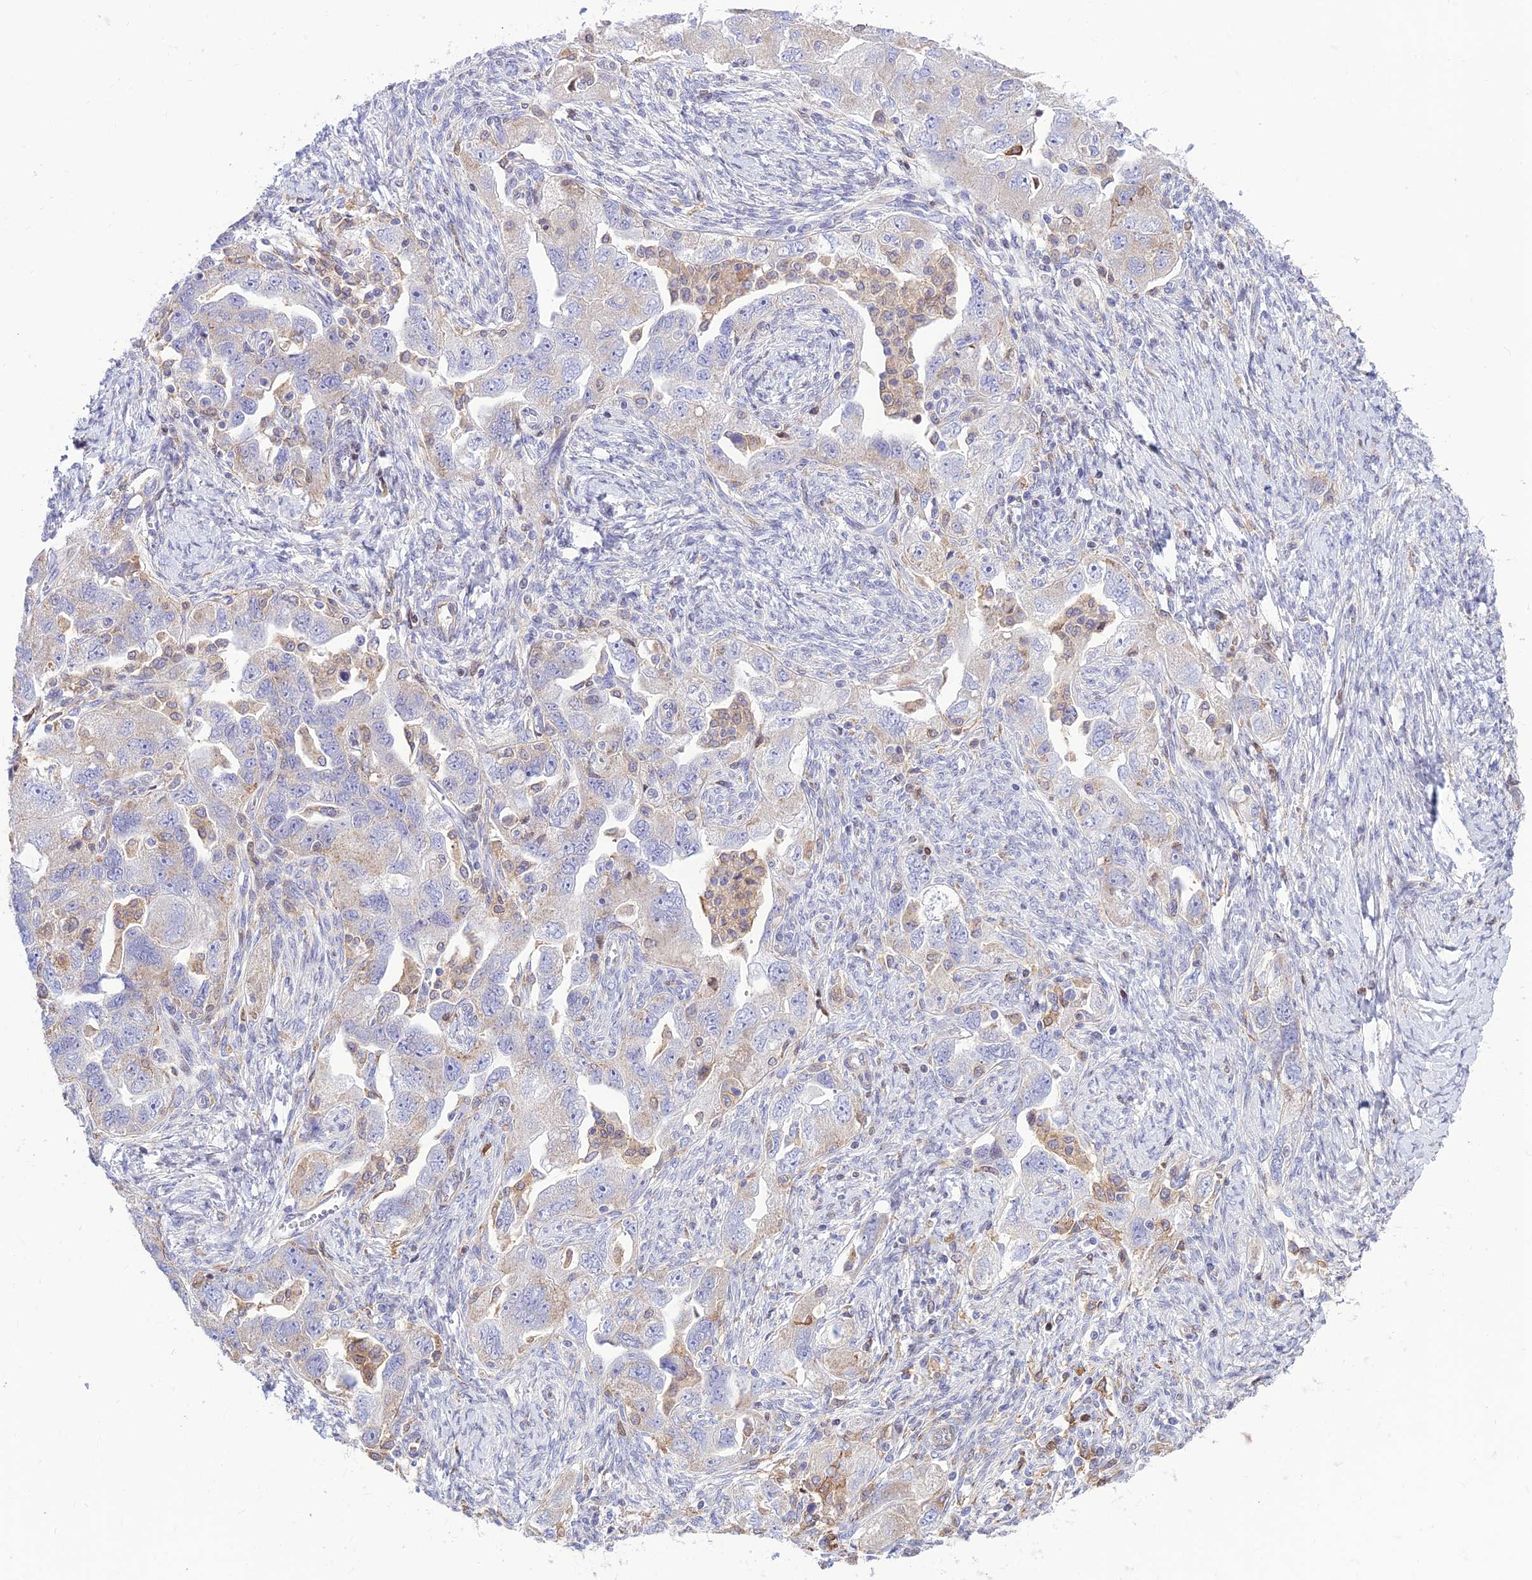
{"staining": {"intensity": "negative", "quantity": "none", "location": "none"}, "tissue": "ovarian cancer", "cell_type": "Tumor cells", "image_type": "cancer", "snomed": [{"axis": "morphology", "description": "Carcinoma, NOS"}, {"axis": "morphology", "description": "Cystadenocarcinoma, serous, NOS"}, {"axis": "topography", "description": "Ovary"}], "caption": "Ovarian cancer (serous cystadenocarcinoma) stained for a protein using IHC displays no staining tumor cells.", "gene": "FAM186B", "patient": {"sex": "female", "age": 69}}